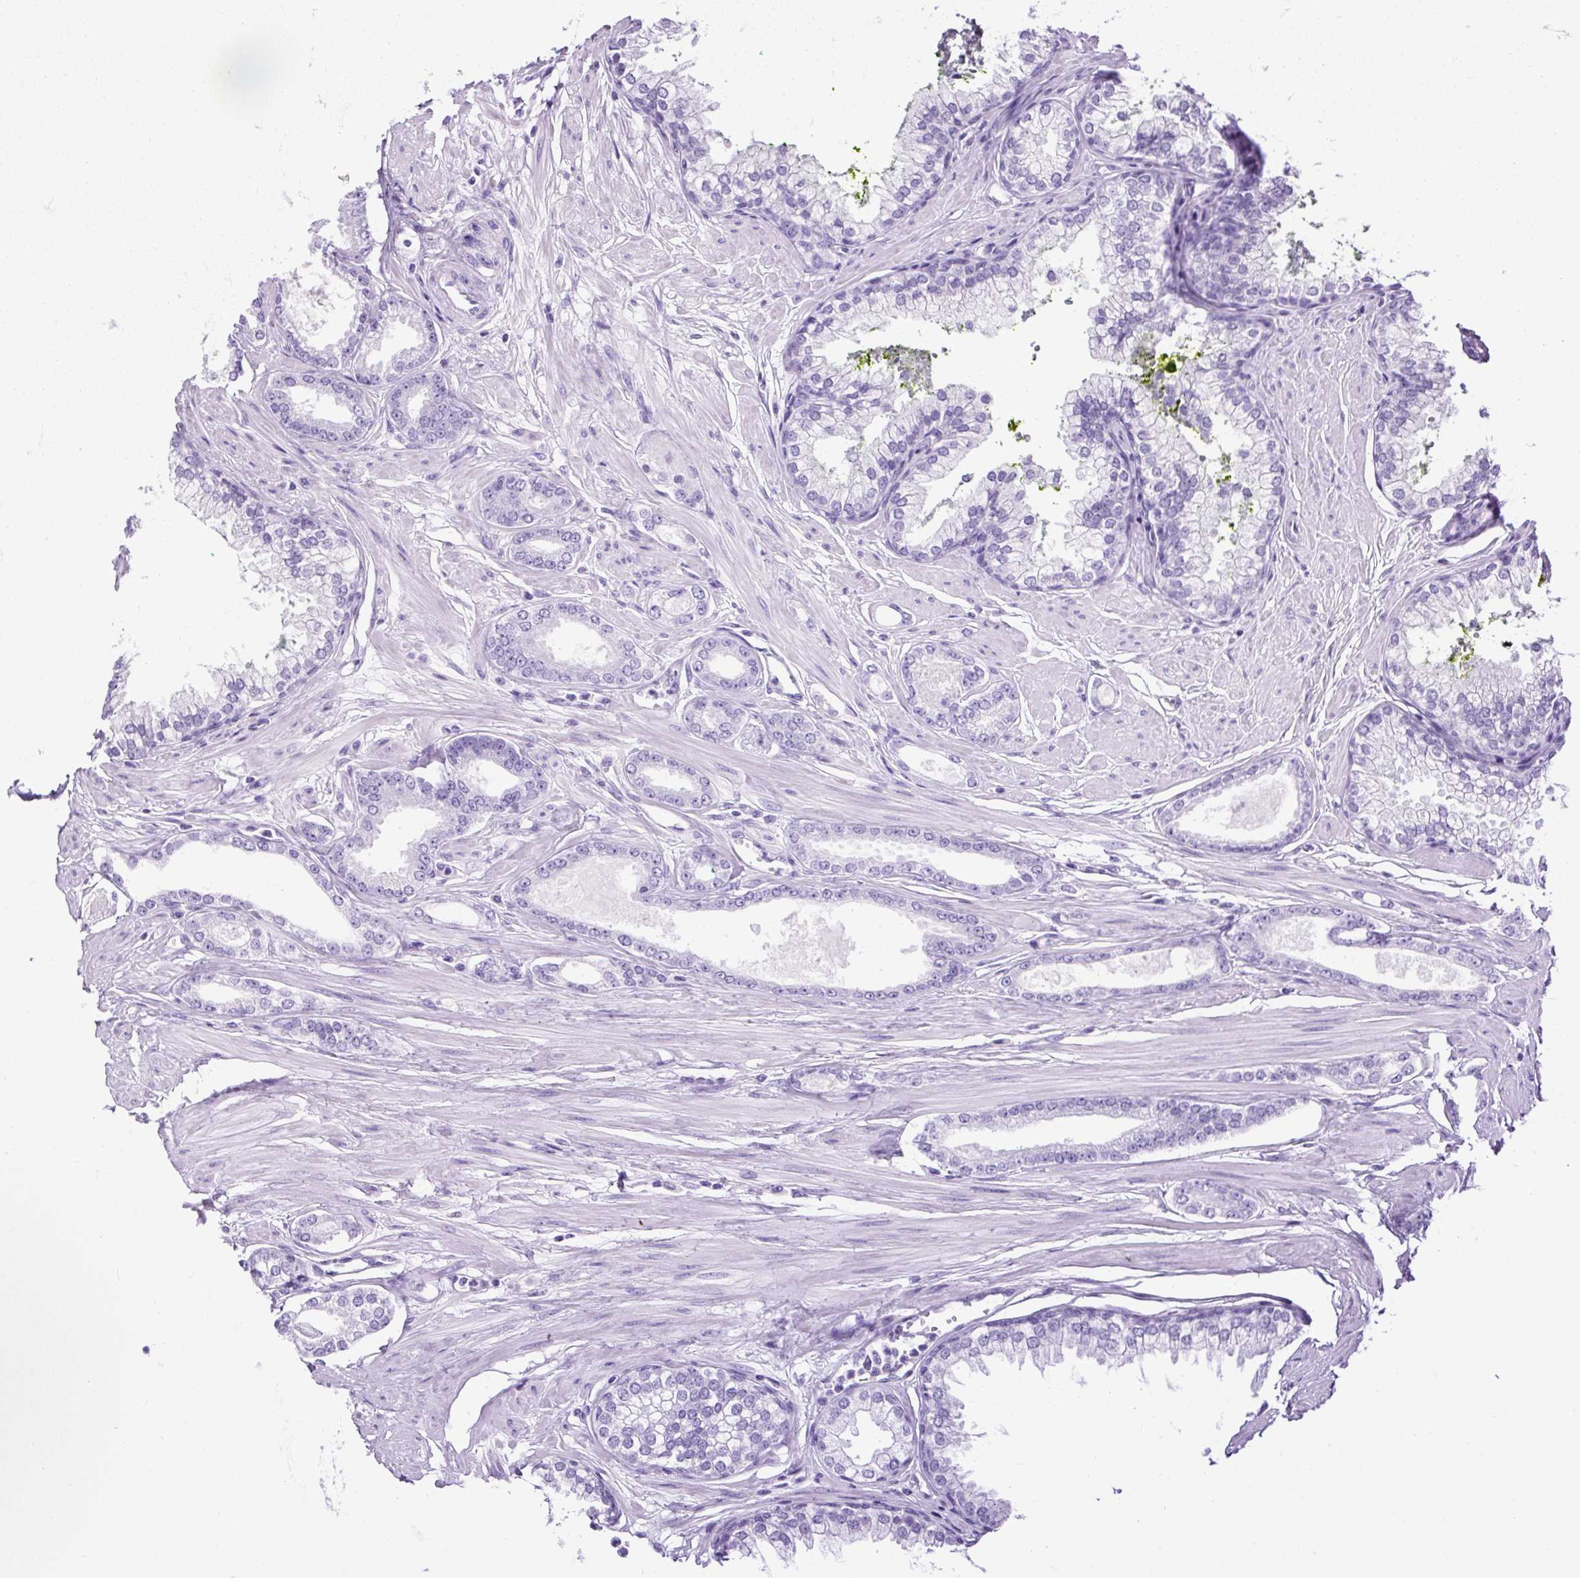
{"staining": {"intensity": "negative", "quantity": "none", "location": "none"}, "tissue": "prostate cancer", "cell_type": "Tumor cells", "image_type": "cancer", "snomed": [{"axis": "morphology", "description": "Adenocarcinoma, Low grade"}, {"axis": "topography", "description": "Prostate"}], "caption": "Immunohistochemistry (IHC) micrograph of neoplastic tissue: prostate low-grade adenocarcinoma stained with DAB exhibits no significant protein staining in tumor cells. (DAB IHC, high magnification).", "gene": "PDIA2", "patient": {"sex": "male", "age": 60}}